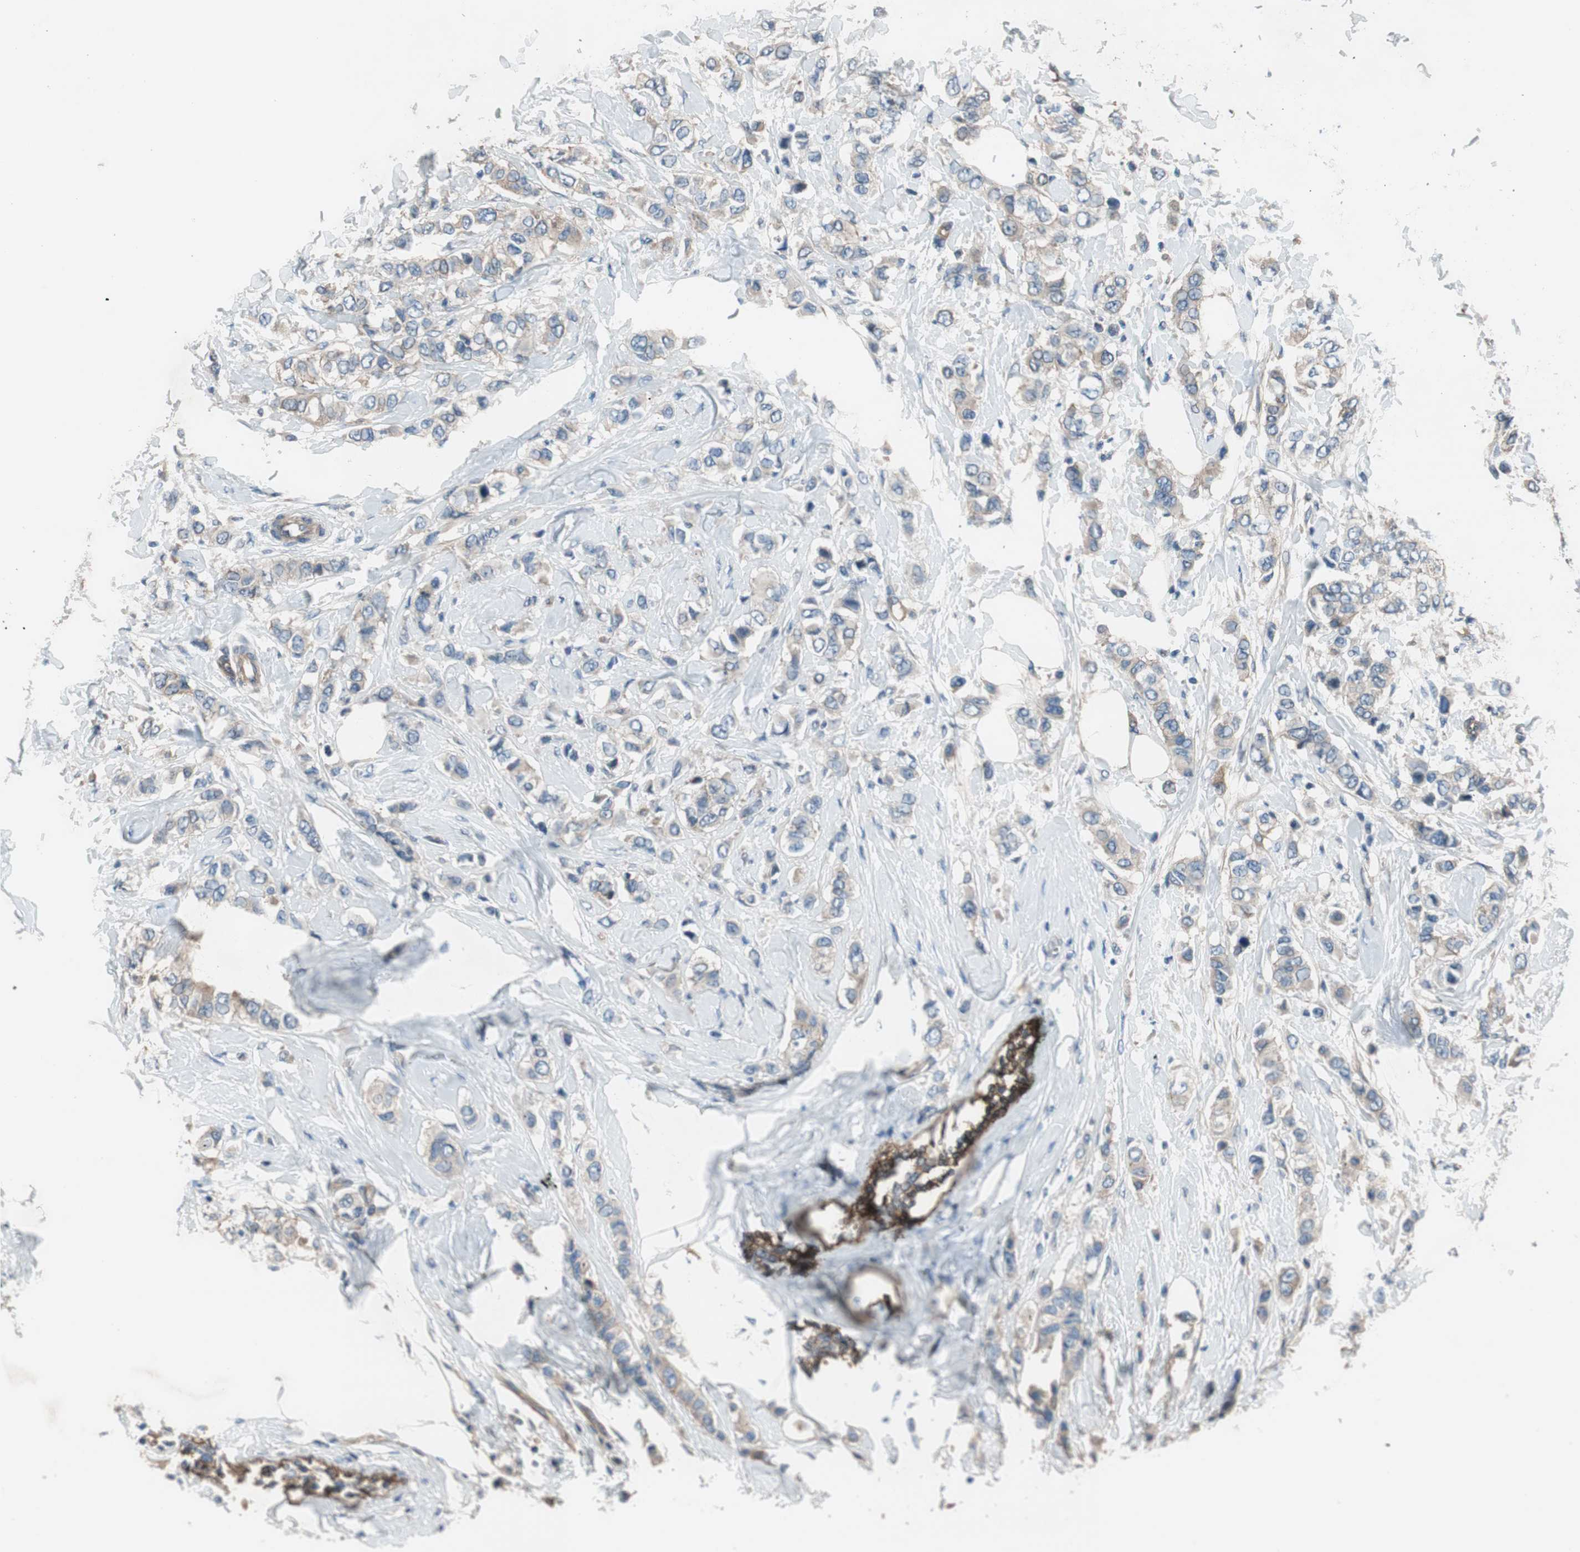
{"staining": {"intensity": "weak", "quantity": ">75%", "location": "cytoplasmic/membranous"}, "tissue": "breast cancer", "cell_type": "Tumor cells", "image_type": "cancer", "snomed": [{"axis": "morphology", "description": "Duct carcinoma"}, {"axis": "topography", "description": "Breast"}], "caption": "Weak cytoplasmic/membranous protein positivity is seen in approximately >75% of tumor cells in invasive ductal carcinoma (breast).", "gene": "CALML3", "patient": {"sex": "female", "age": 50}}